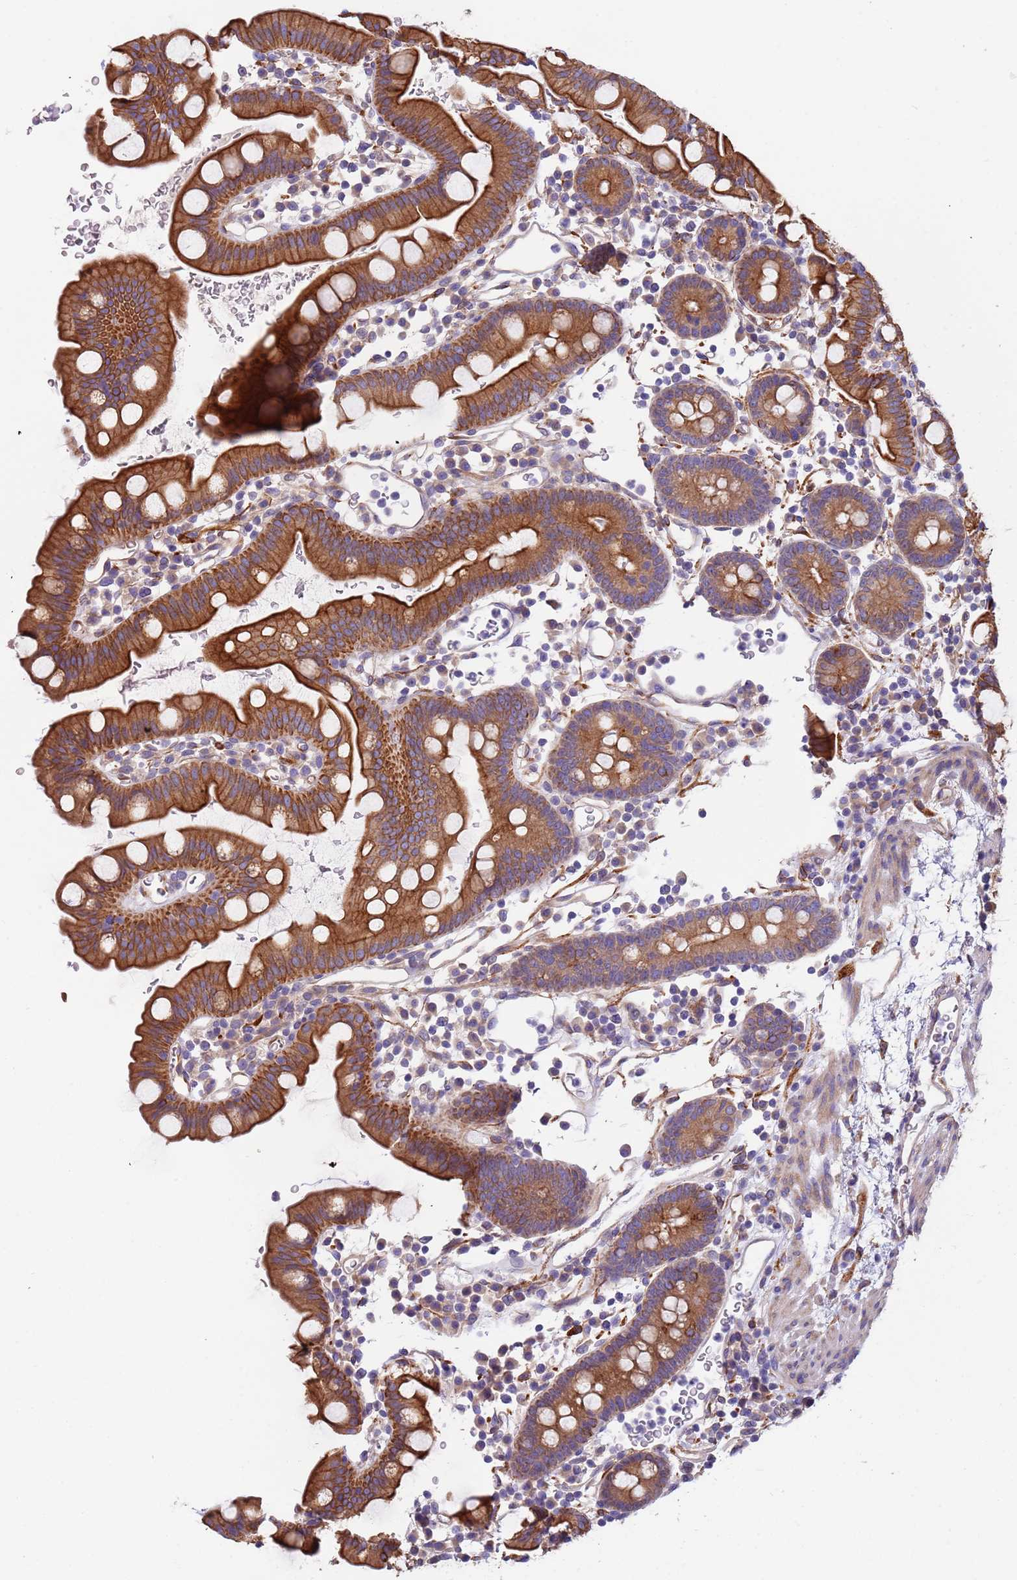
{"staining": {"intensity": "strong", "quantity": ">75%", "location": "cytoplasmic/membranous"}, "tissue": "small intestine", "cell_type": "Glandular cells", "image_type": "normal", "snomed": [{"axis": "morphology", "description": "Normal tissue, NOS"}, {"axis": "topography", "description": "Stomach, upper"}, {"axis": "topography", "description": "Stomach, lower"}, {"axis": "topography", "description": "Small intestine"}], "caption": "Strong cytoplasmic/membranous expression is seen in about >75% of glandular cells in benign small intestine.", "gene": "LAMB4", "patient": {"sex": "male", "age": 68}}